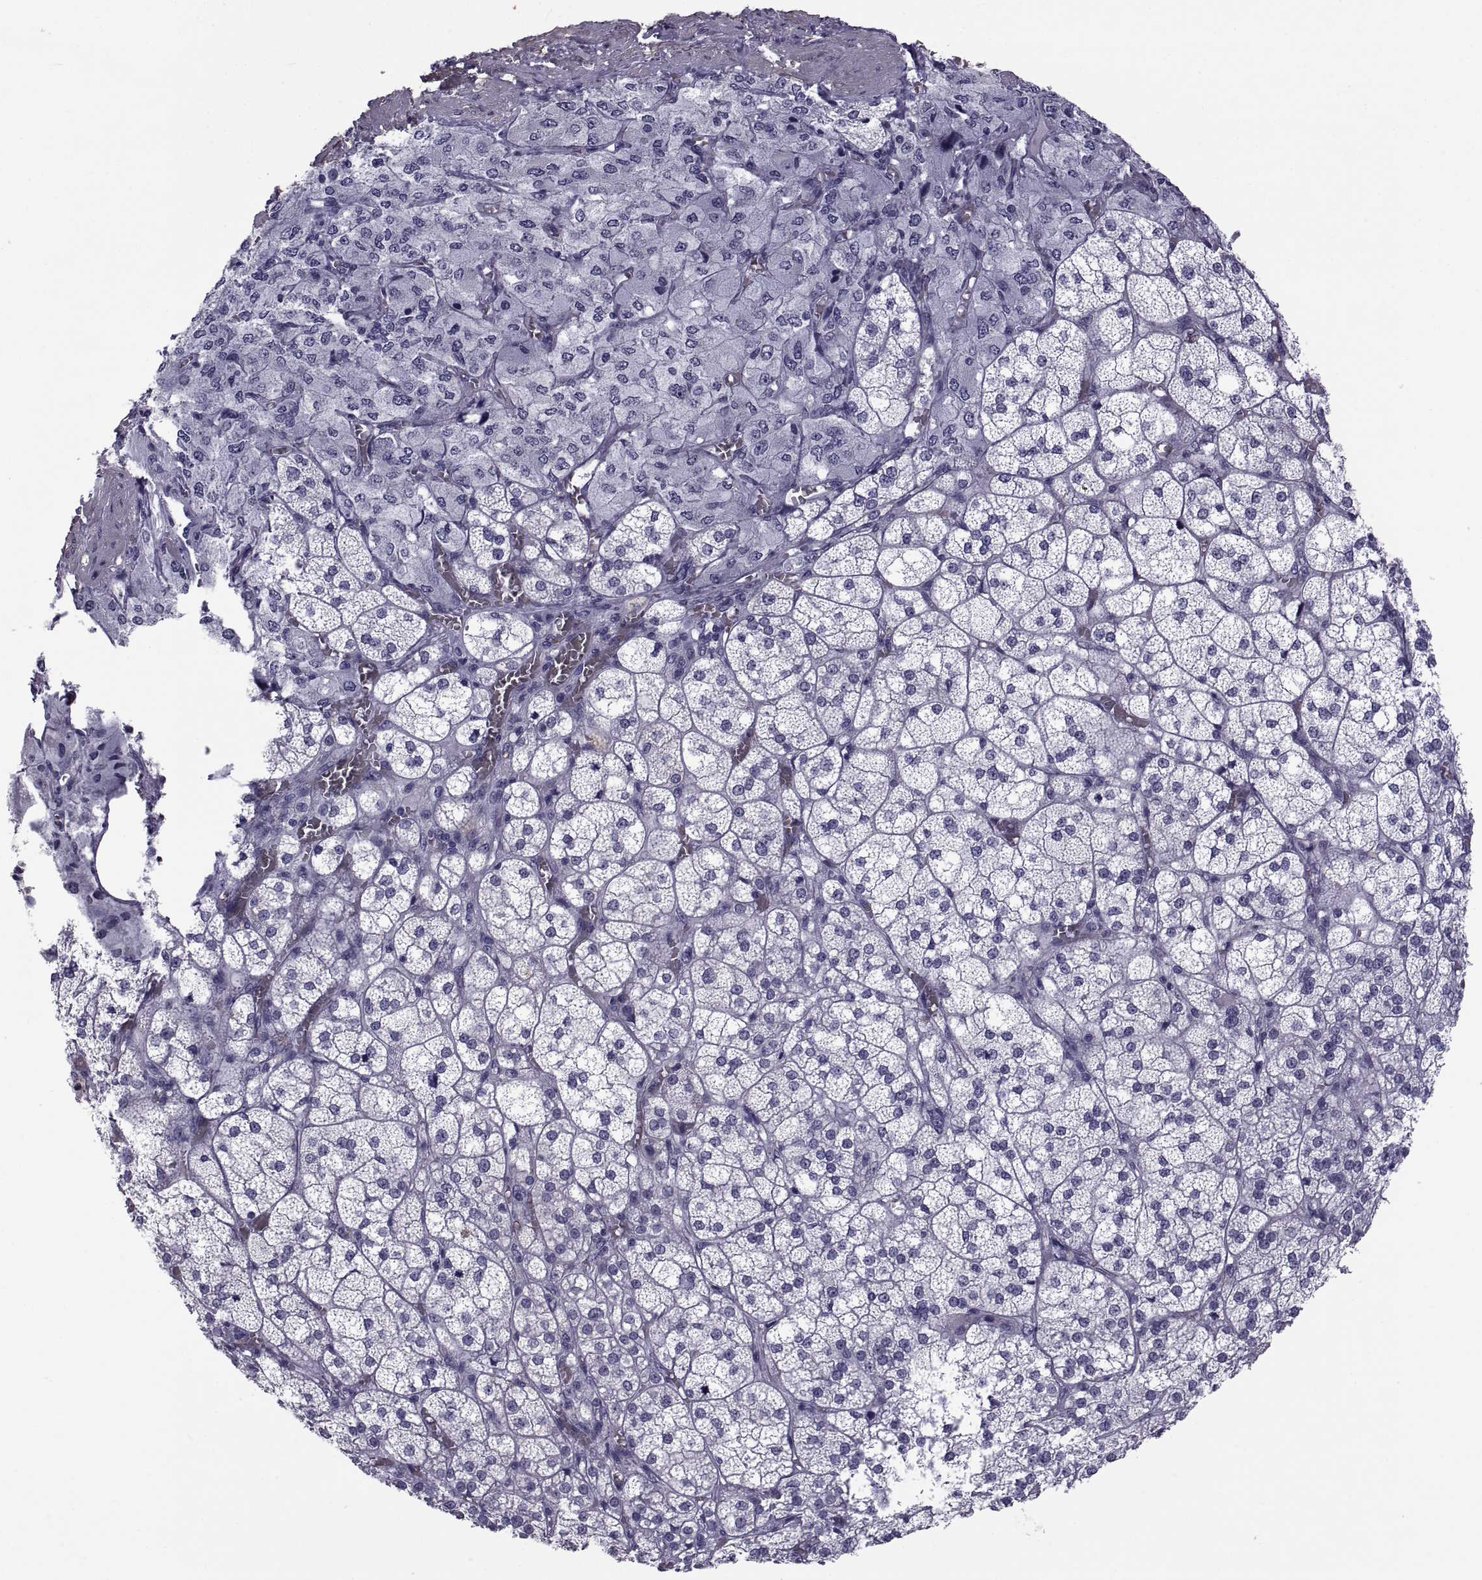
{"staining": {"intensity": "negative", "quantity": "none", "location": "none"}, "tissue": "adrenal gland", "cell_type": "Glandular cells", "image_type": "normal", "snomed": [{"axis": "morphology", "description": "Normal tissue, NOS"}, {"axis": "topography", "description": "Adrenal gland"}], "caption": "There is no significant expression in glandular cells of adrenal gland. (DAB immunohistochemistry, high magnification).", "gene": "MAGEB1", "patient": {"sex": "female", "age": 60}}